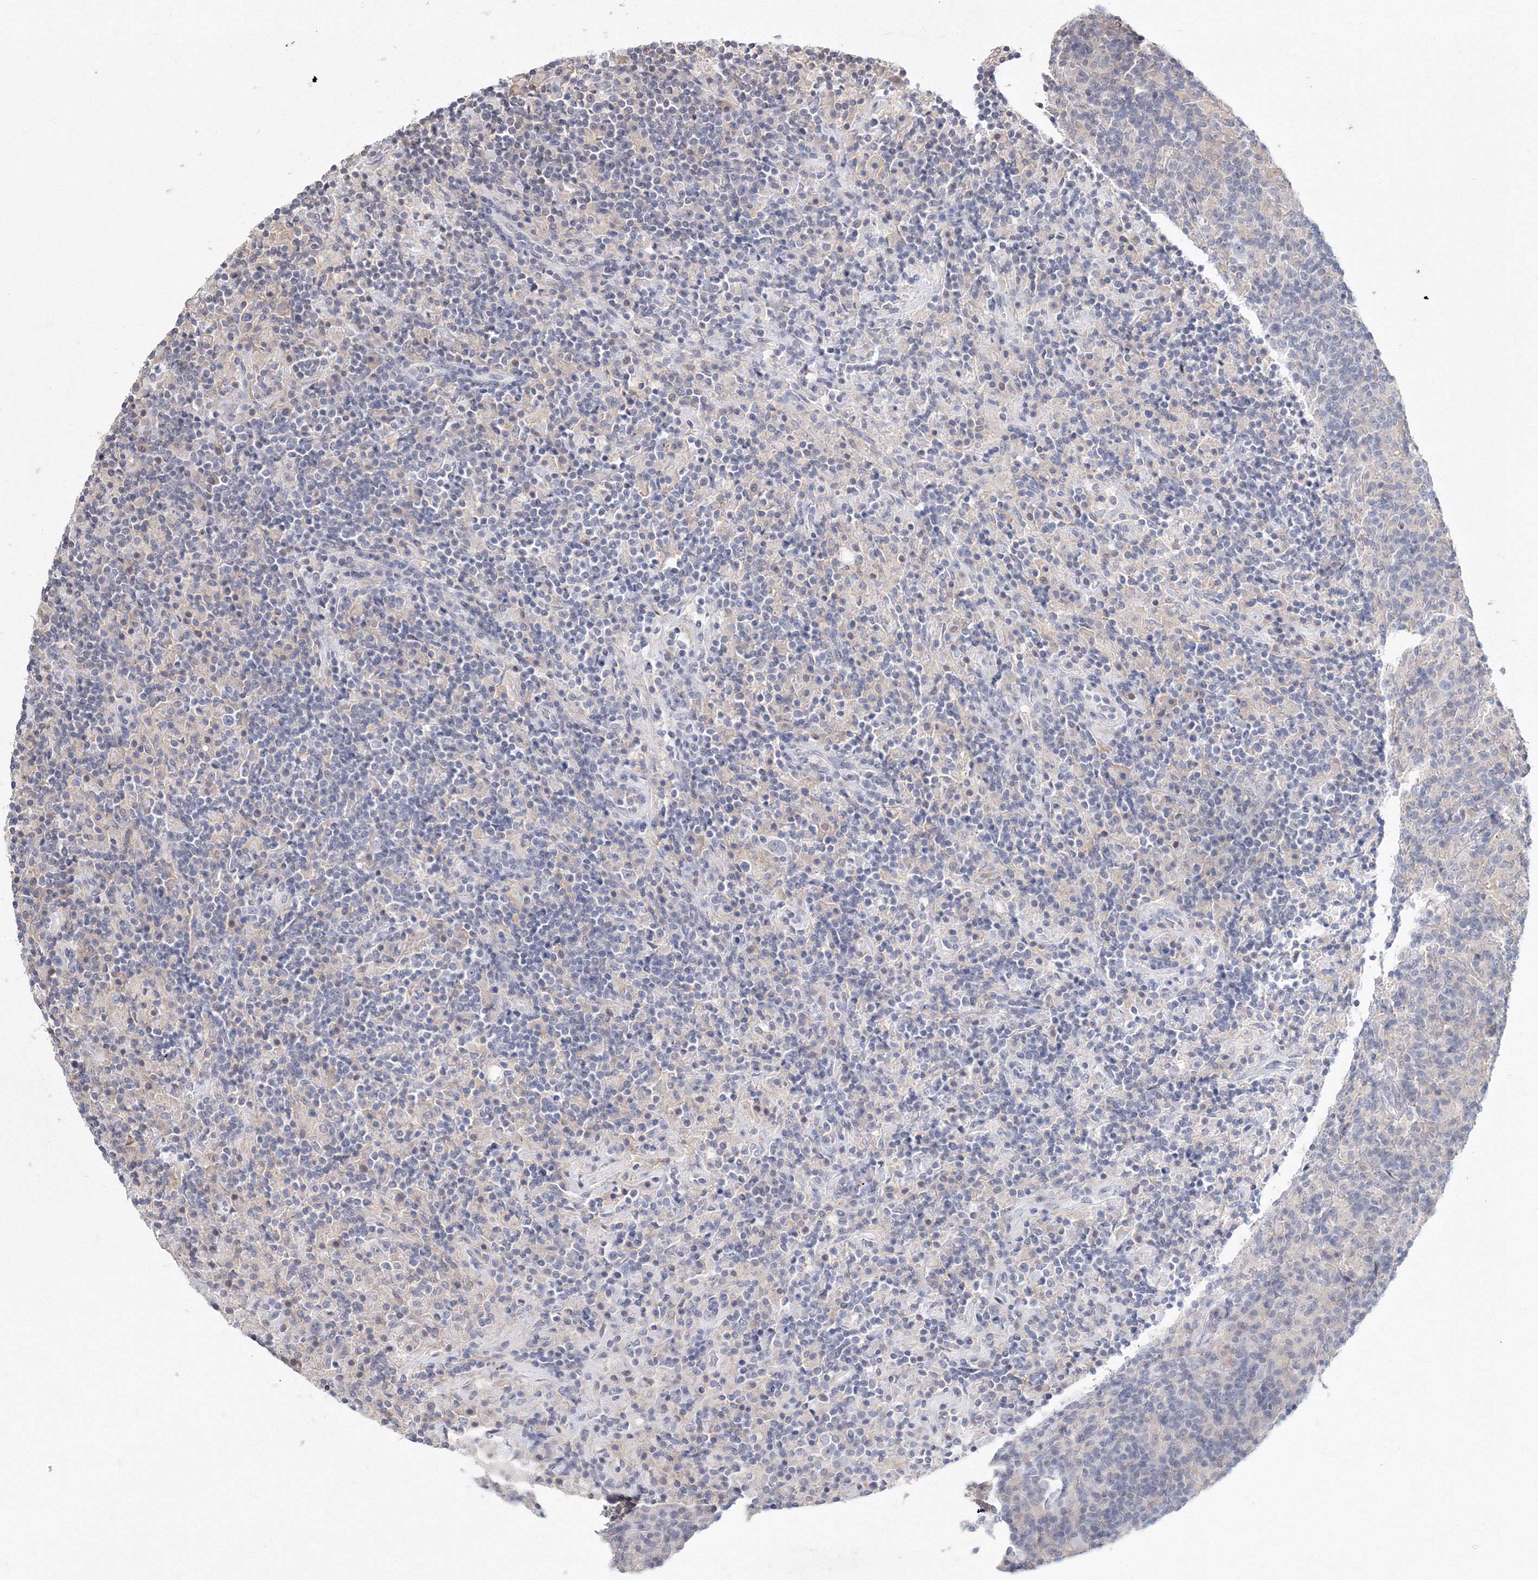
{"staining": {"intensity": "negative", "quantity": "none", "location": "none"}, "tissue": "lymphoma", "cell_type": "Tumor cells", "image_type": "cancer", "snomed": [{"axis": "morphology", "description": "Hodgkin's disease, NOS"}, {"axis": "topography", "description": "Lymph node"}], "caption": "A histopathology image of human lymphoma is negative for staining in tumor cells.", "gene": "SLC7A7", "patient": {"sex": "male", "age": 70}}